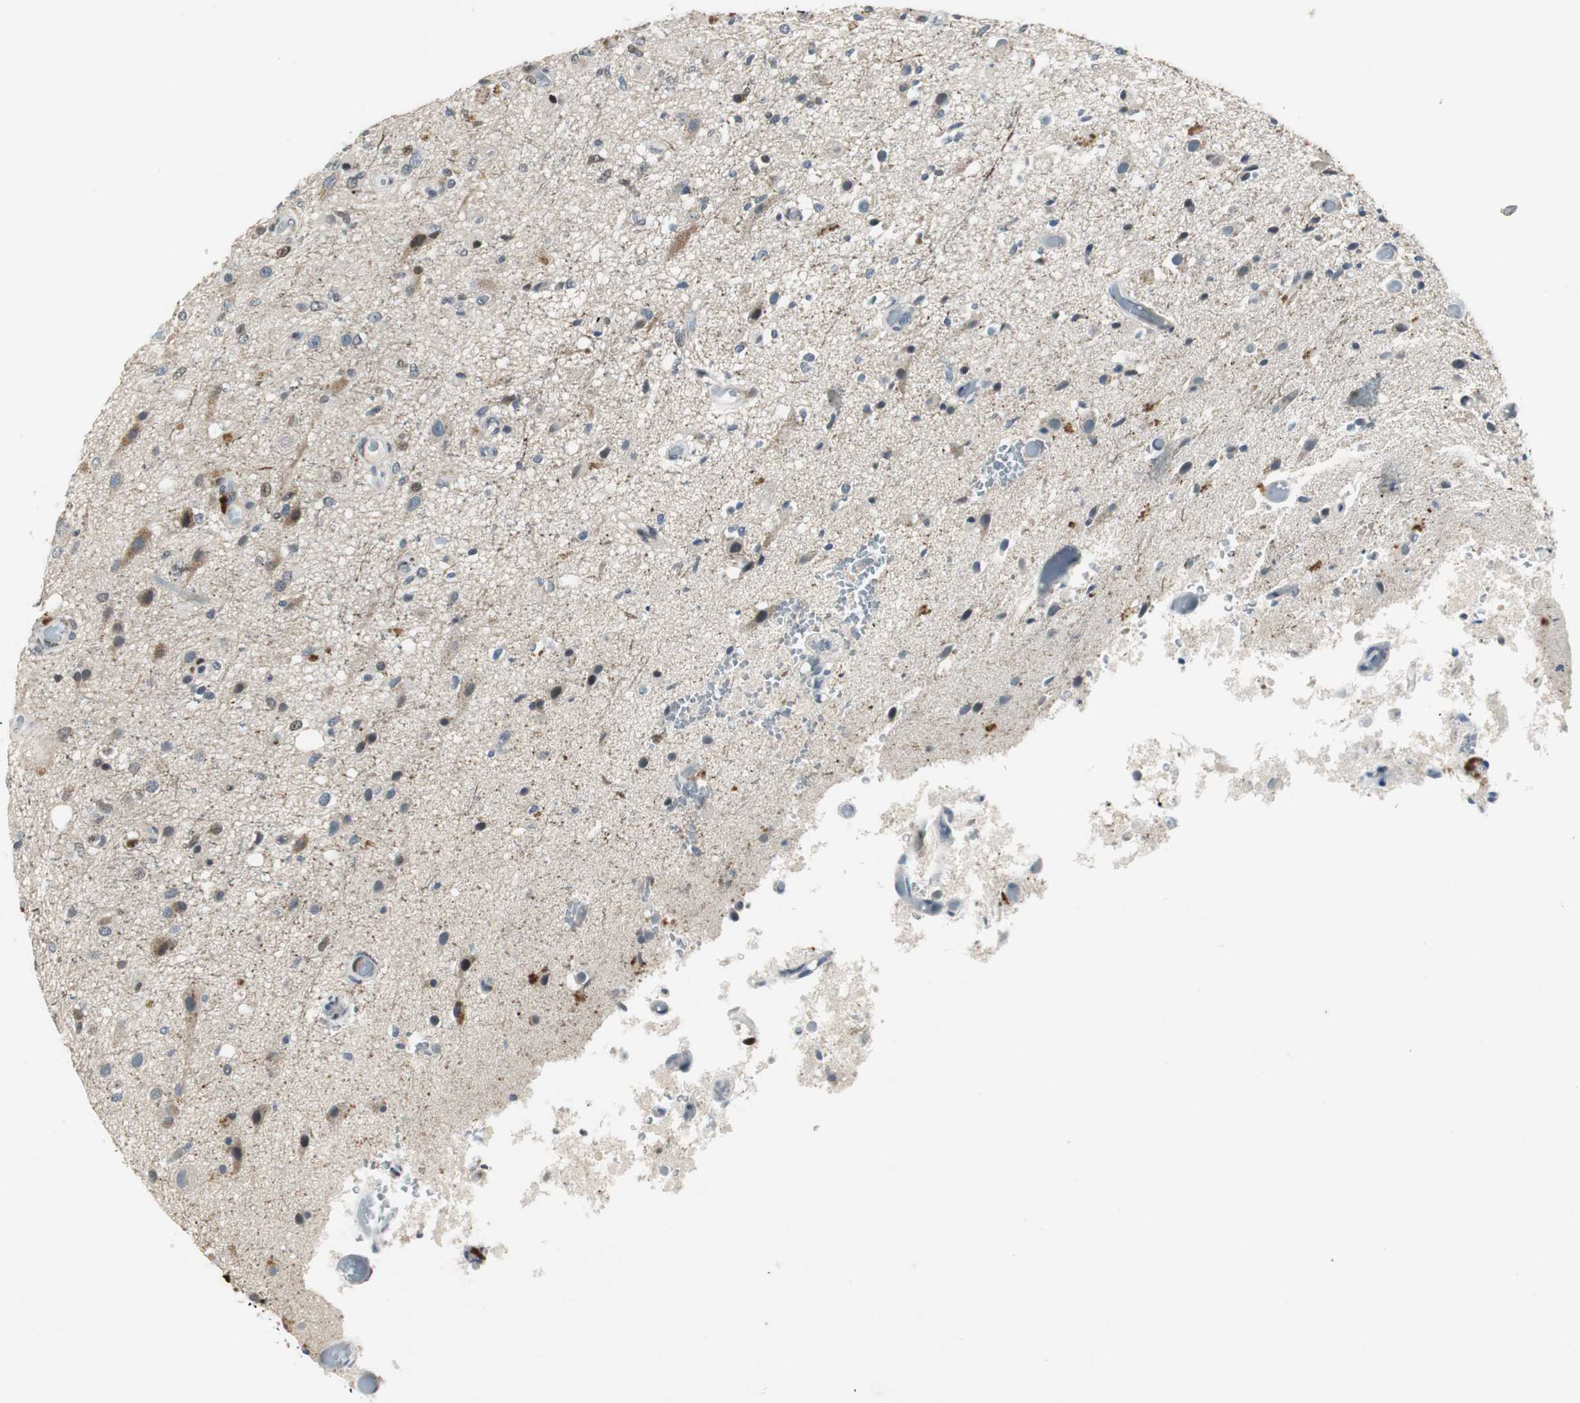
{"staining": {"intensity": "negative", "quantity": "none", "location": "none"}, "tissue": "glioma", "cell_type": "Tumor cells", "image_type": "cancer", "snomed": [{"axis": "morphology", "description": "Normal tissue, NOS"}, {"axis": "morphology", "description": "Glioma, malignant, High grade"}, {"axis": "topography", "description": "Cerebral cortex"}], "caption": "Tumor cells show no significant expression in malignant high-grade glioma.", "gene": "AJUBA", "patient": {"sex": "male", "age": 77}}